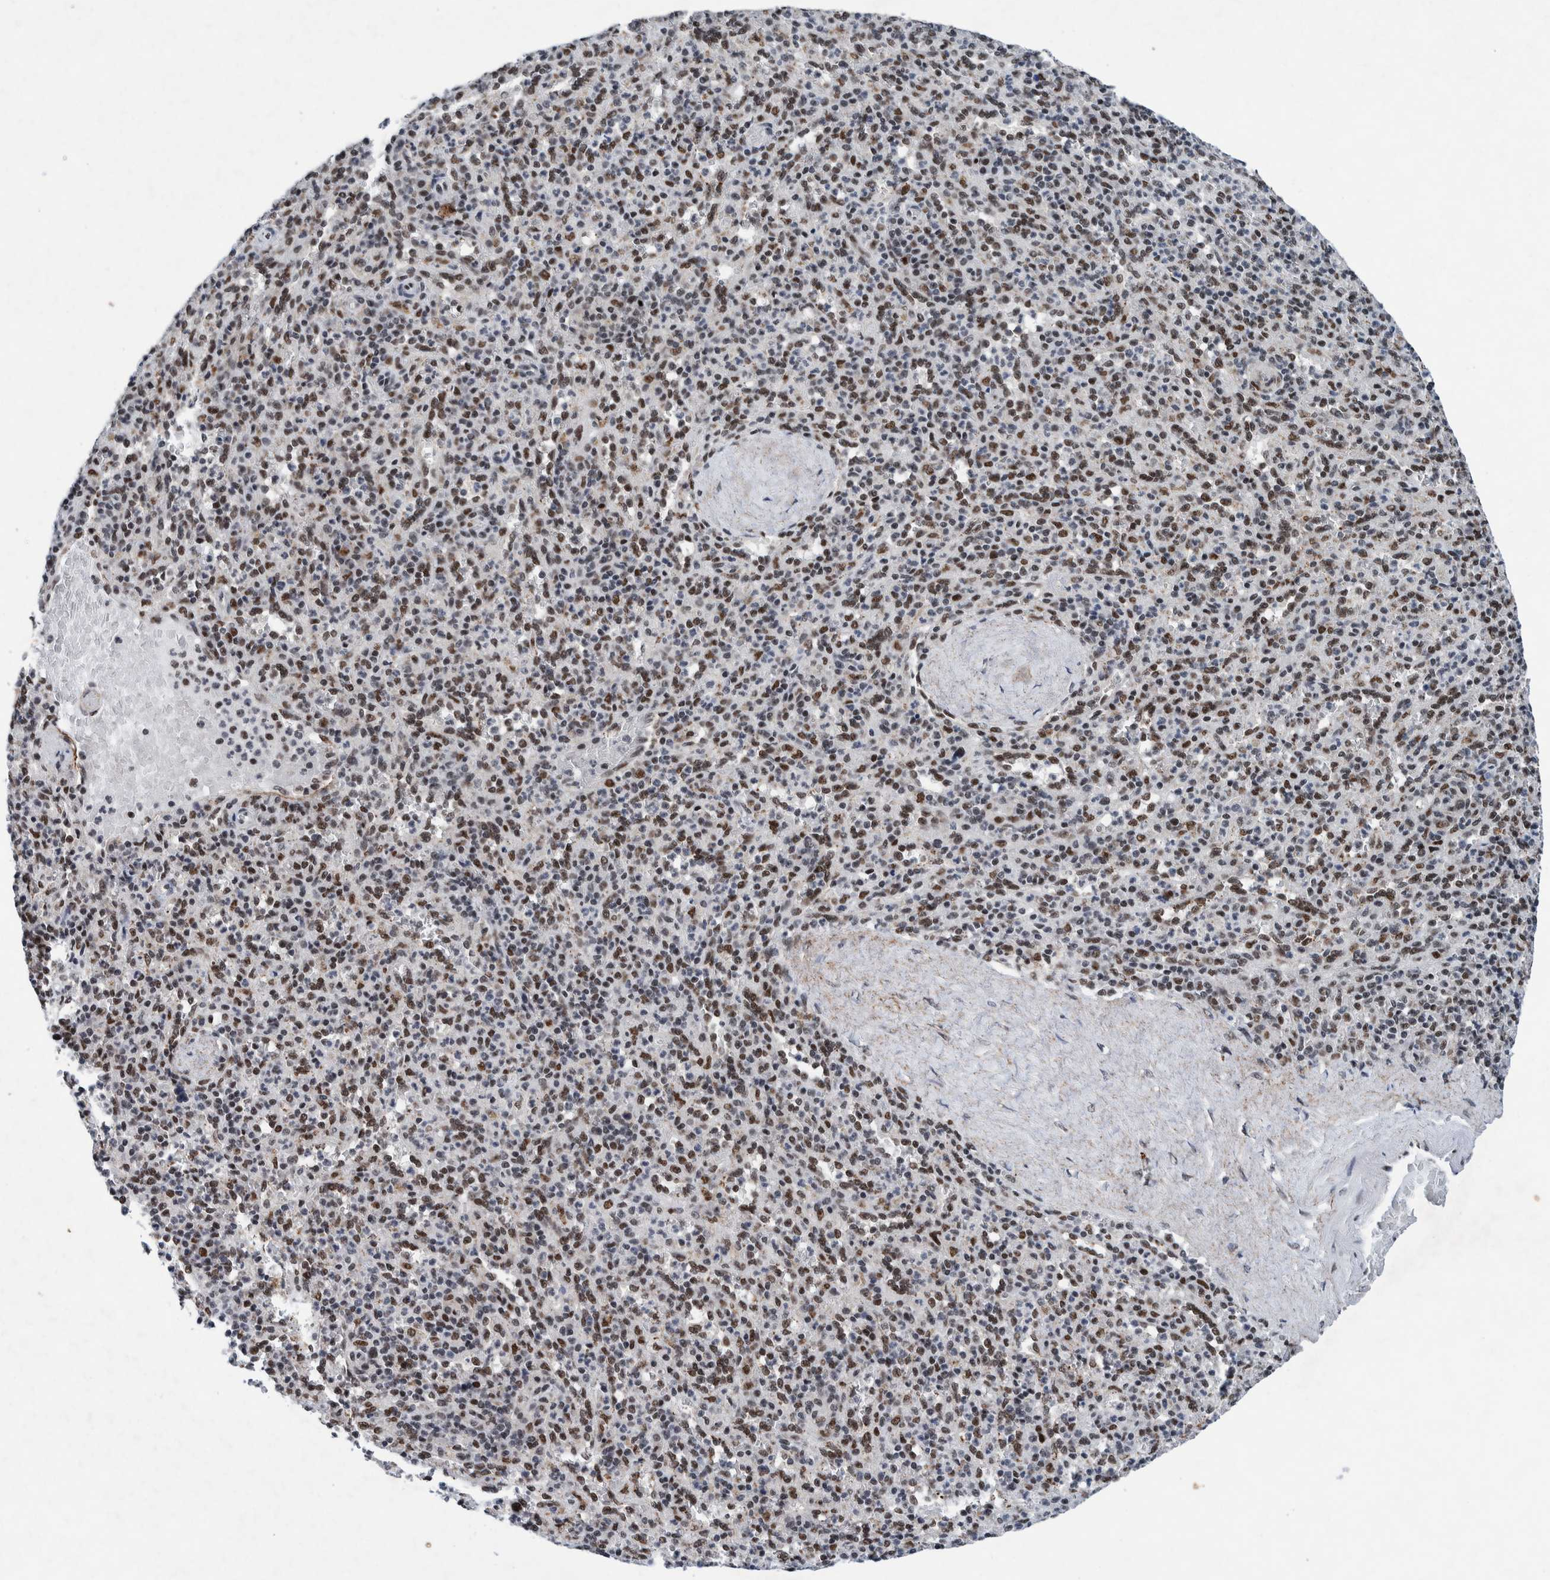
{"staining": {"intensity": "moderate", "quantity": ">75%", "location": "nuclear"}, "tissue": "spleen", "cell_type": "Cells in red pulp", "image_type": "normal", "snomed": [{"axis": "morphology", "description": "Normal tissue, NOS"}, {"axis": "topography", "description": "Spleen"}], "caption": "A high-resolution histopathology image shows immunohistochemistry staining of normal spleen, which displays moderate nuclear positivity in about >75% of cells in red pulp.", "gene": "TAF10", "patient": {"sex": "male", "age": 36}}